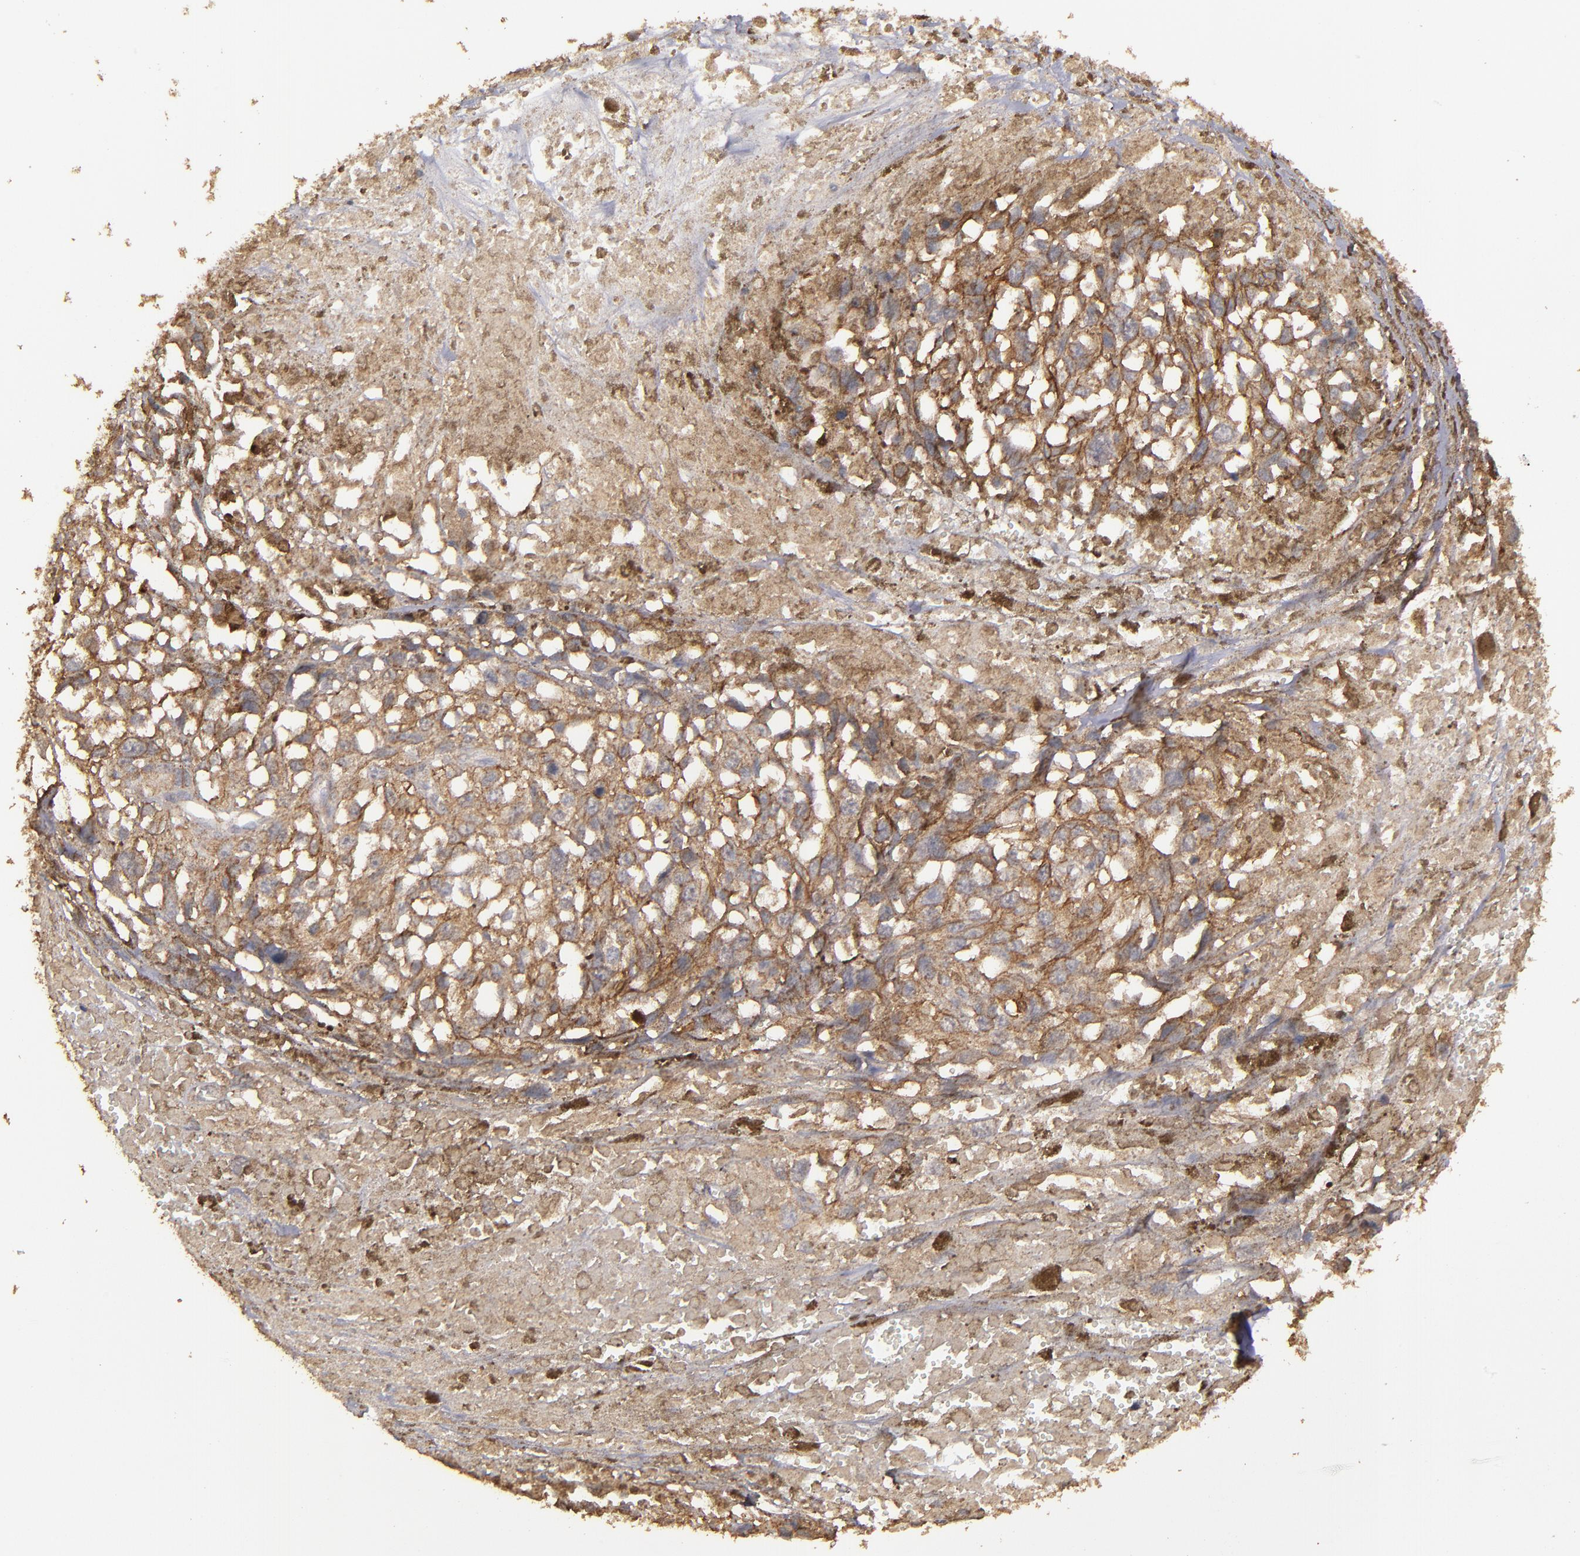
{"staining": {"intensity": "moderate", "quantity": "25%-75%", "location": "cytoplasmic/membranous"}, "tissue": "melanoma", "cell_type": "Tumor cells", "image_type": "cancer", "snomed": [{"axis": "morphology", "description": "Malignant melanoma, Metastatic site"}, {"axis": "topography", "description": "Lymph node"}], "caption": "Malignant melanoma (metastatic site) stained with a protein marker exhibits moderate staining in tumor cells.", "gene": "FAT1", "patient": {"sex": "male", "age": 59}}